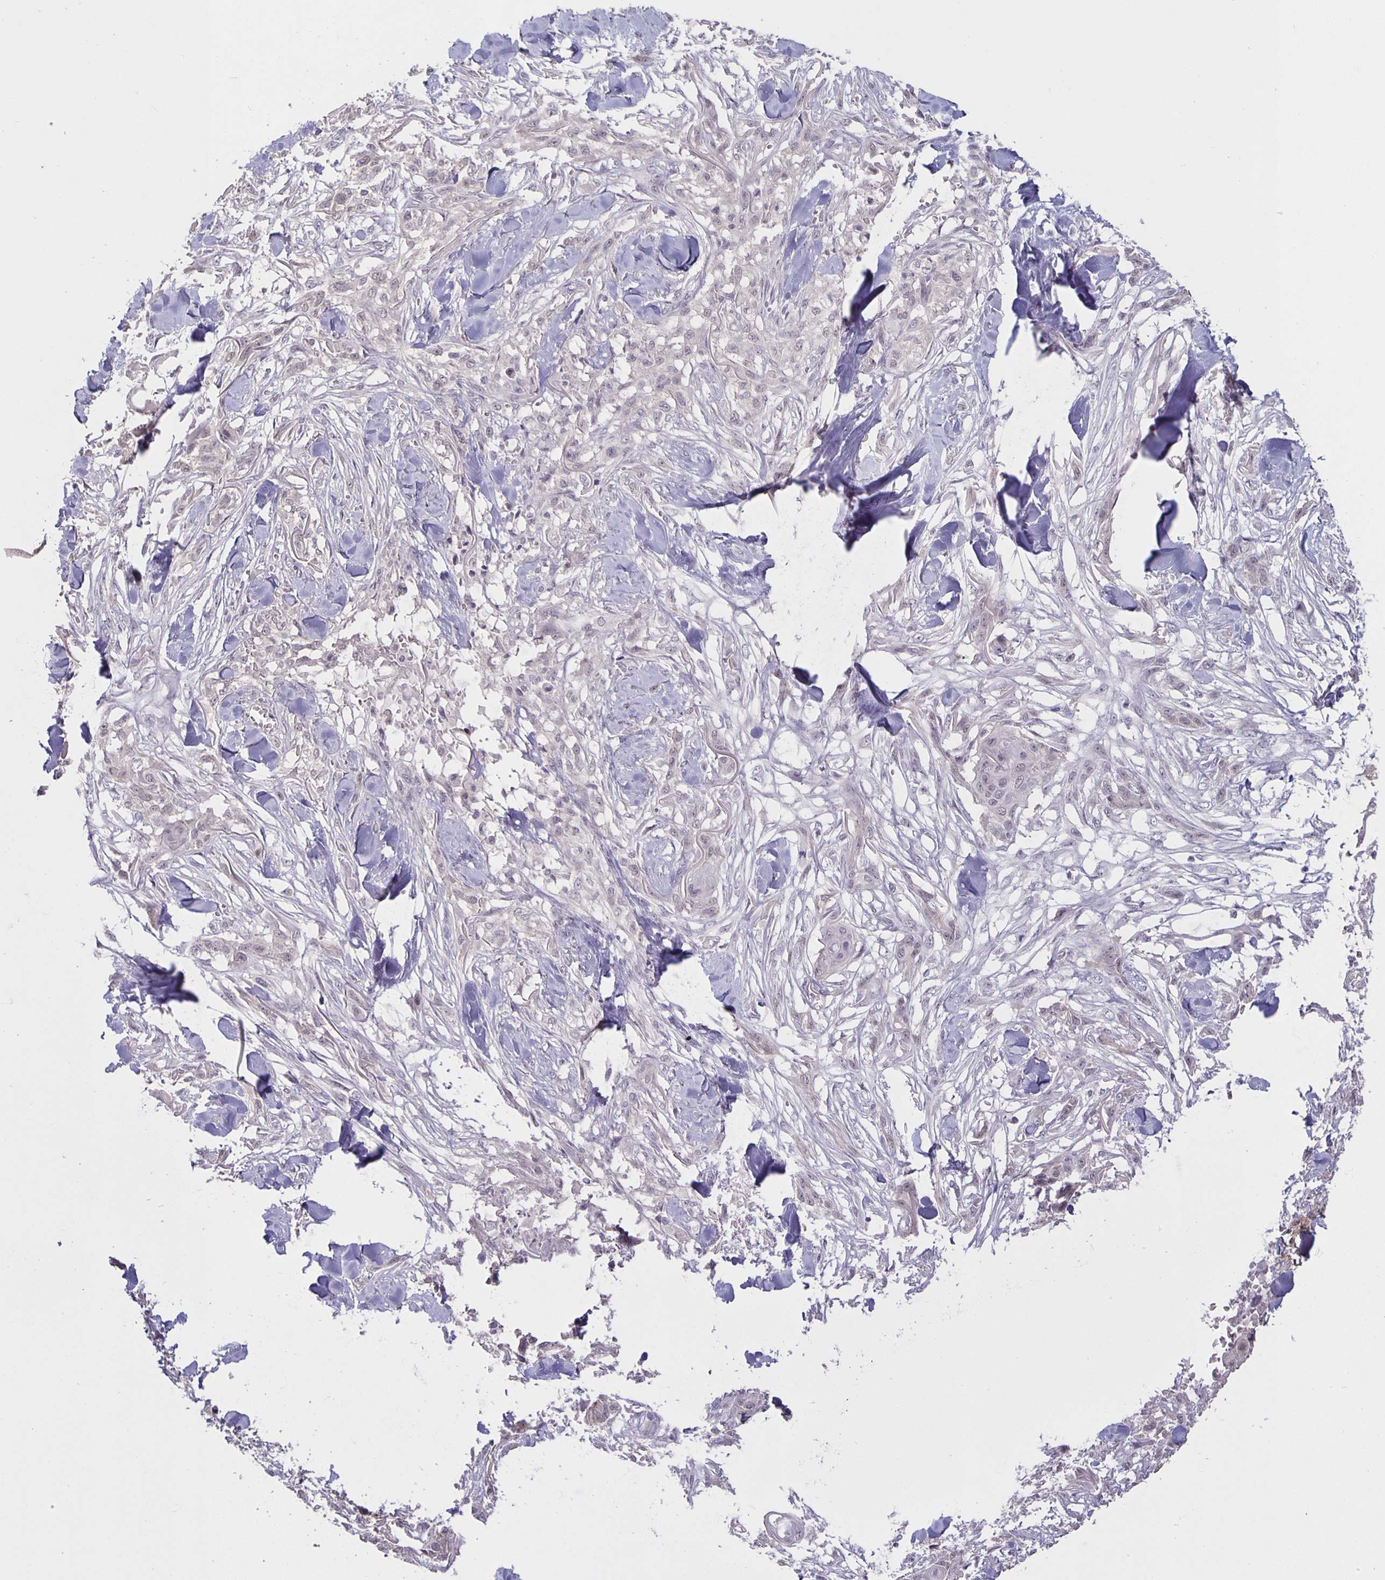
{"staining": {"intensity": "negative", "quantity": "none", "location": "none"}, "tissue": "skin cancer", "cell_type": "Tumor cells", "image_type": "cancer", "snomed": [{"axis": "morphology", "description": "Squamous cell carcinoma, NOS"}, {"axis": "topography", "description": "Skin"}], "caption": "This is an IHC photomicrograph of human squamous cell carcinoma (skin). There is no positivity in tumor cells.", "gene": "ARVCF", "patient": {"sex": "female", "age": 59}}